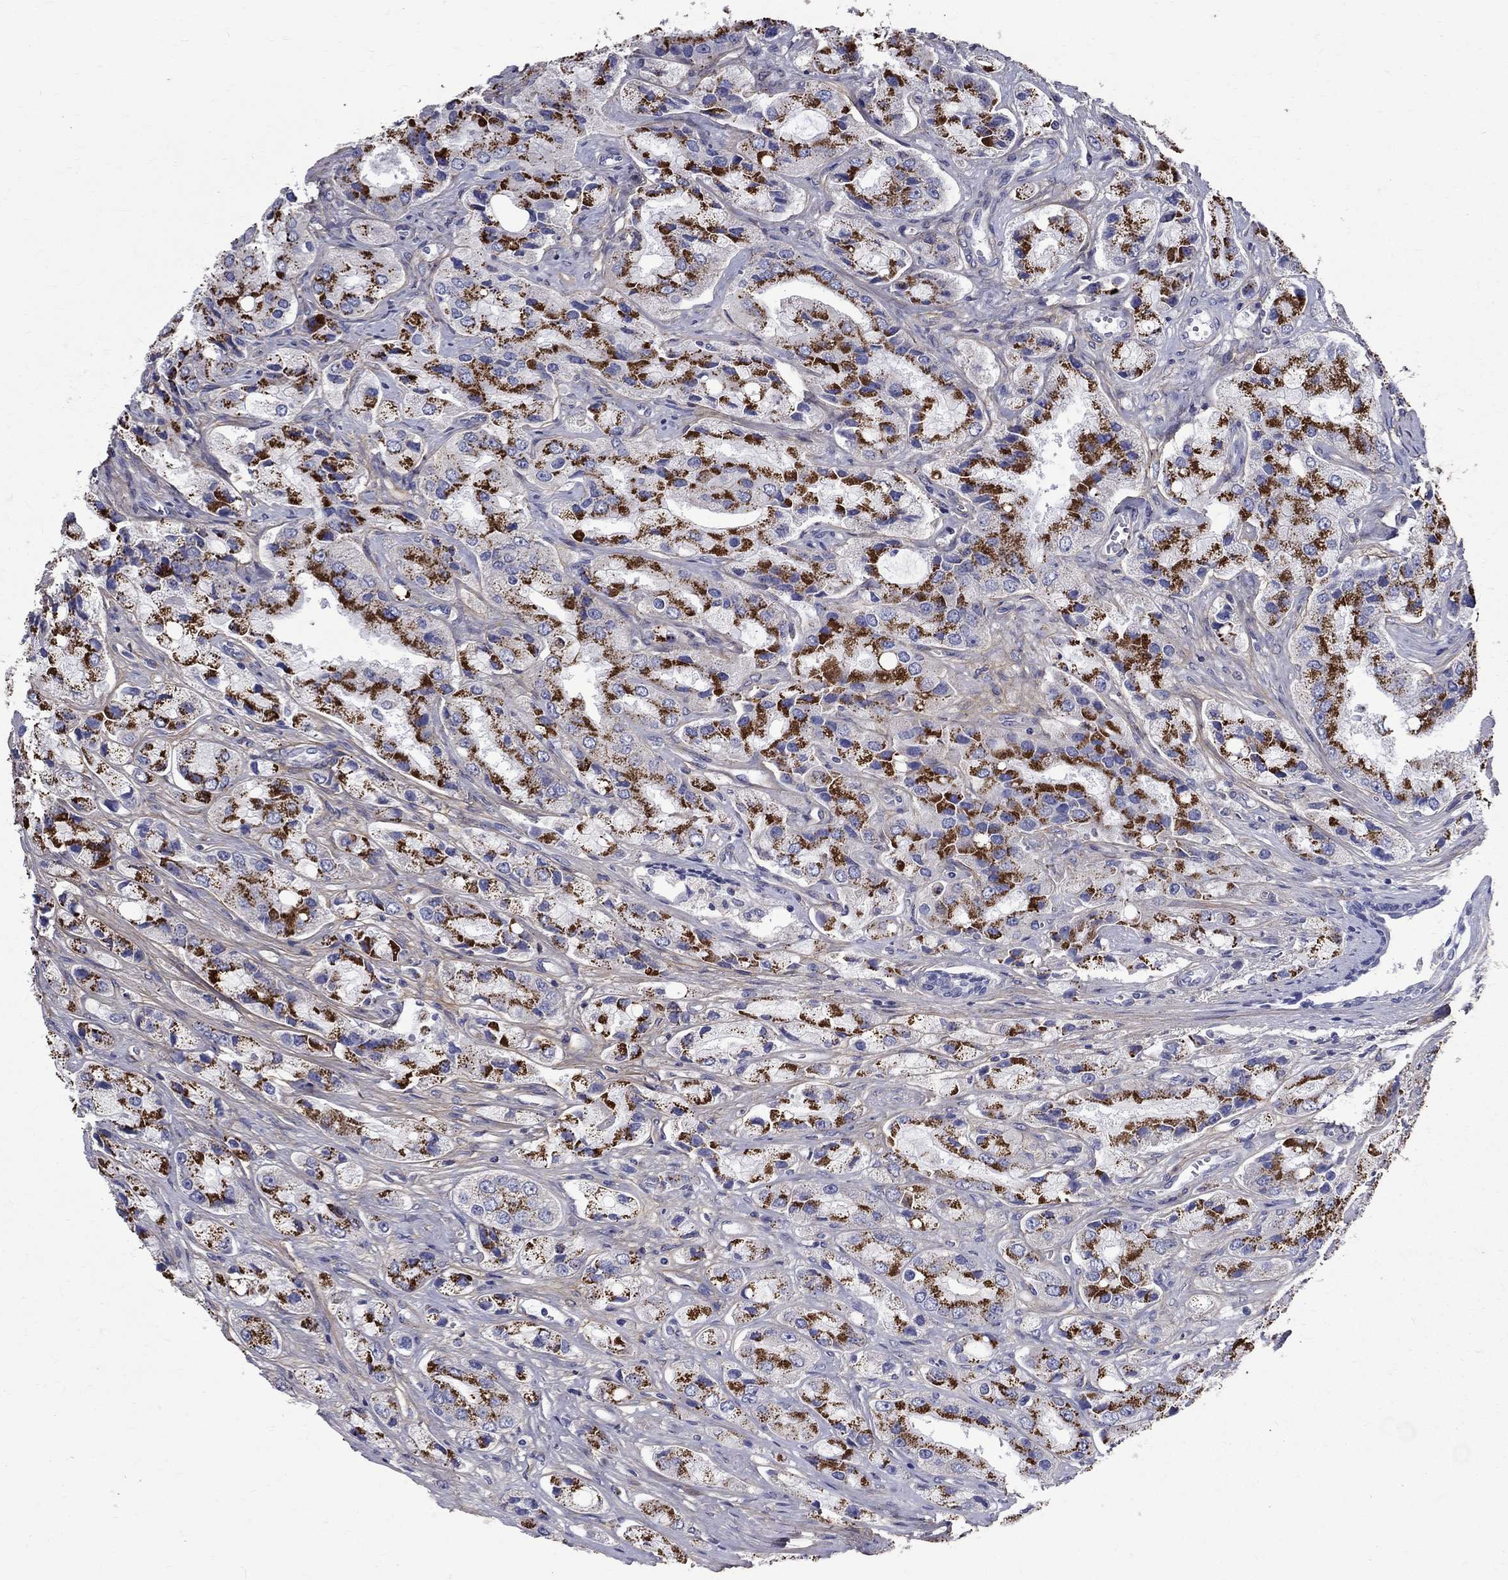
{"staining": {"intensity": "strong", "quantity": ">75%", "location": "cytoplasmic/membranous"}, "tissue": "prostate cancer", "cell_type": "Tumor cells", "image_type": "cancer", "snomed": [{"axis": "morphology", "description": "Adenocarcinoma, Low grade"}, {"axis": "topography", "description": "Prostate"}], "caption": "The photomicrograph exhibits staining of prostate cancer, revealing strong cytoplasmic/membranous protein positivity (brown color) within tumor cells.", "gene": "ANXA10", "patient": {"sex": "male", "age": 69}}